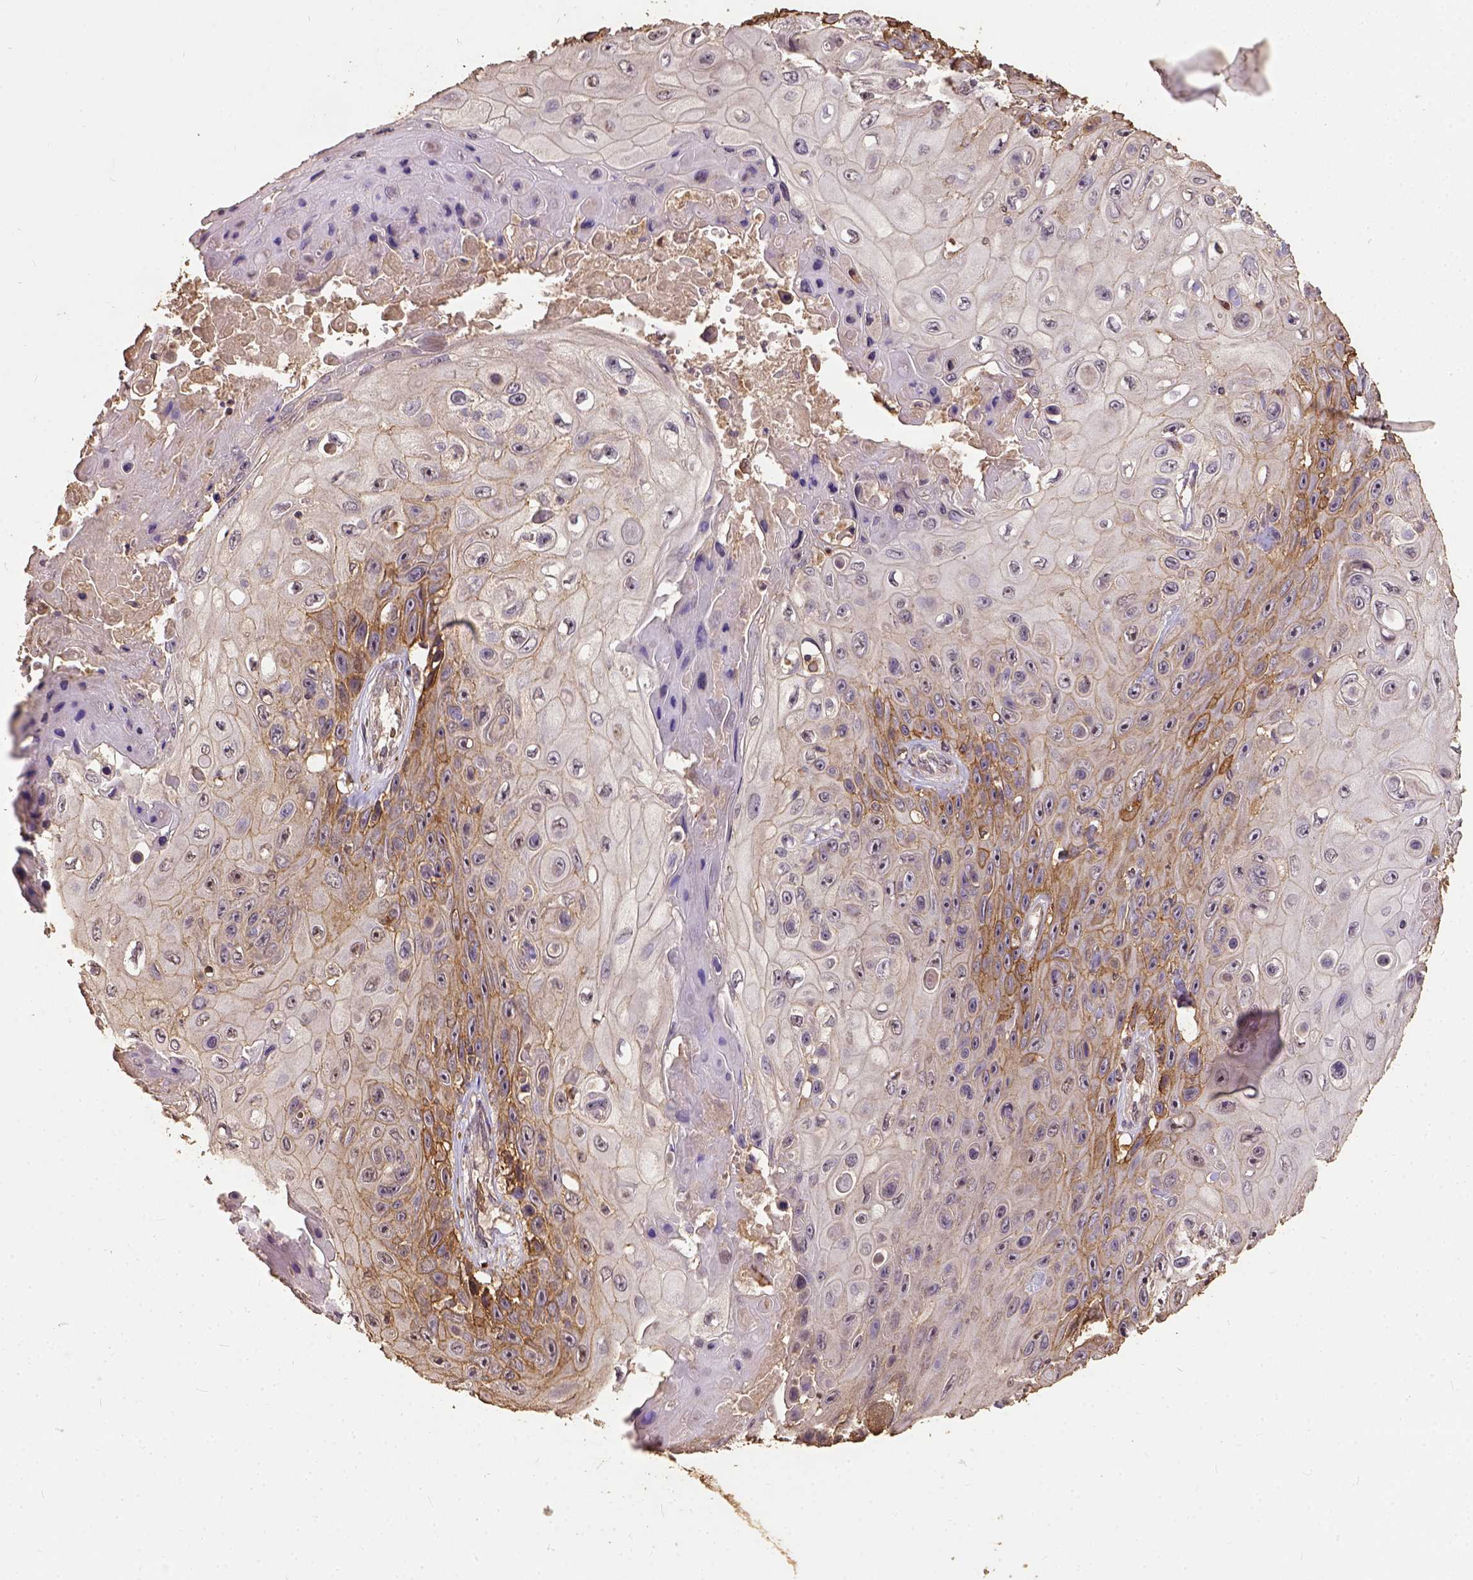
{"staining": {"intensity": "moderate", "quantity": "25%-75%", "location": "cytoplasmic/membranous"}, "tissue": "skin cancer", "cell_type": "Tumor cells", "image_type": "cancer", "snomed": [{"axis": "morphology", "description": "Squamous cell carcinoma, NOS"}, {"axis": "topography", "description": "Skin"}], "caption": "Immunohistochemistry (IHC) (DAB) staining of human squamous cell carcinoma (skin) reveals moderate cytoplasmic/membranous protein positivity in approximately 25%-75% of tumor cells.", "gene": "ATP1B3", "patient": {"sex": "male", "age": 82}}